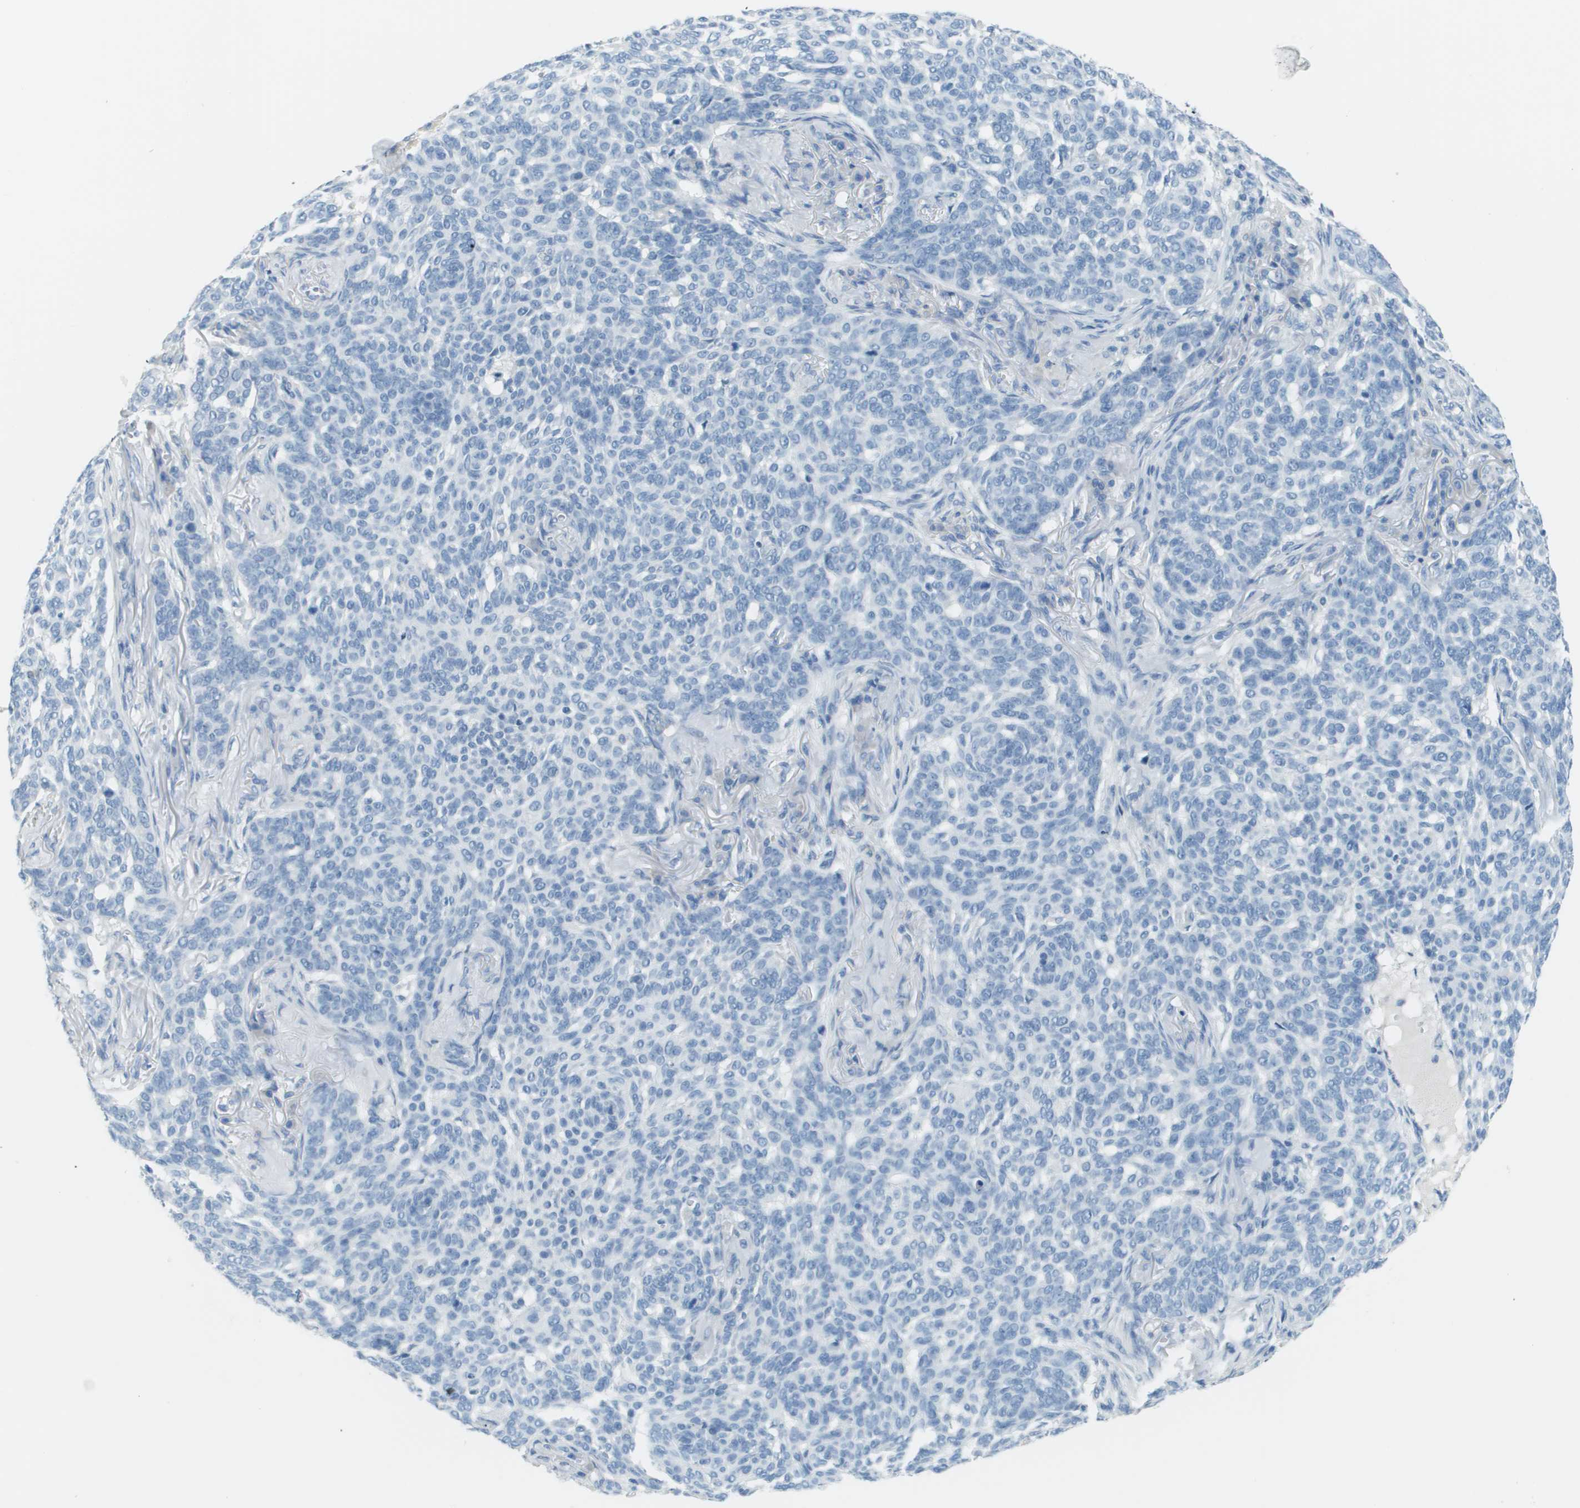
{"staining": {"intensity": "negative", "quantity": "none", "location": "none"}, "tissue": "skin cancer", "cell_type": "Tumor cells", "image_type": "cancer", "snomed": [{"axis": "morphology", "description": "Basal cell carcinoma"}, {"axis": "topography", "description": "Skin"}], "caption": "Protein analysis of skin cancer (basal cell carcinoma) displays no significant positivity in tumor cells.", "gene": "PTGDR2", "patient": {"sex": "male", "age": 85}}